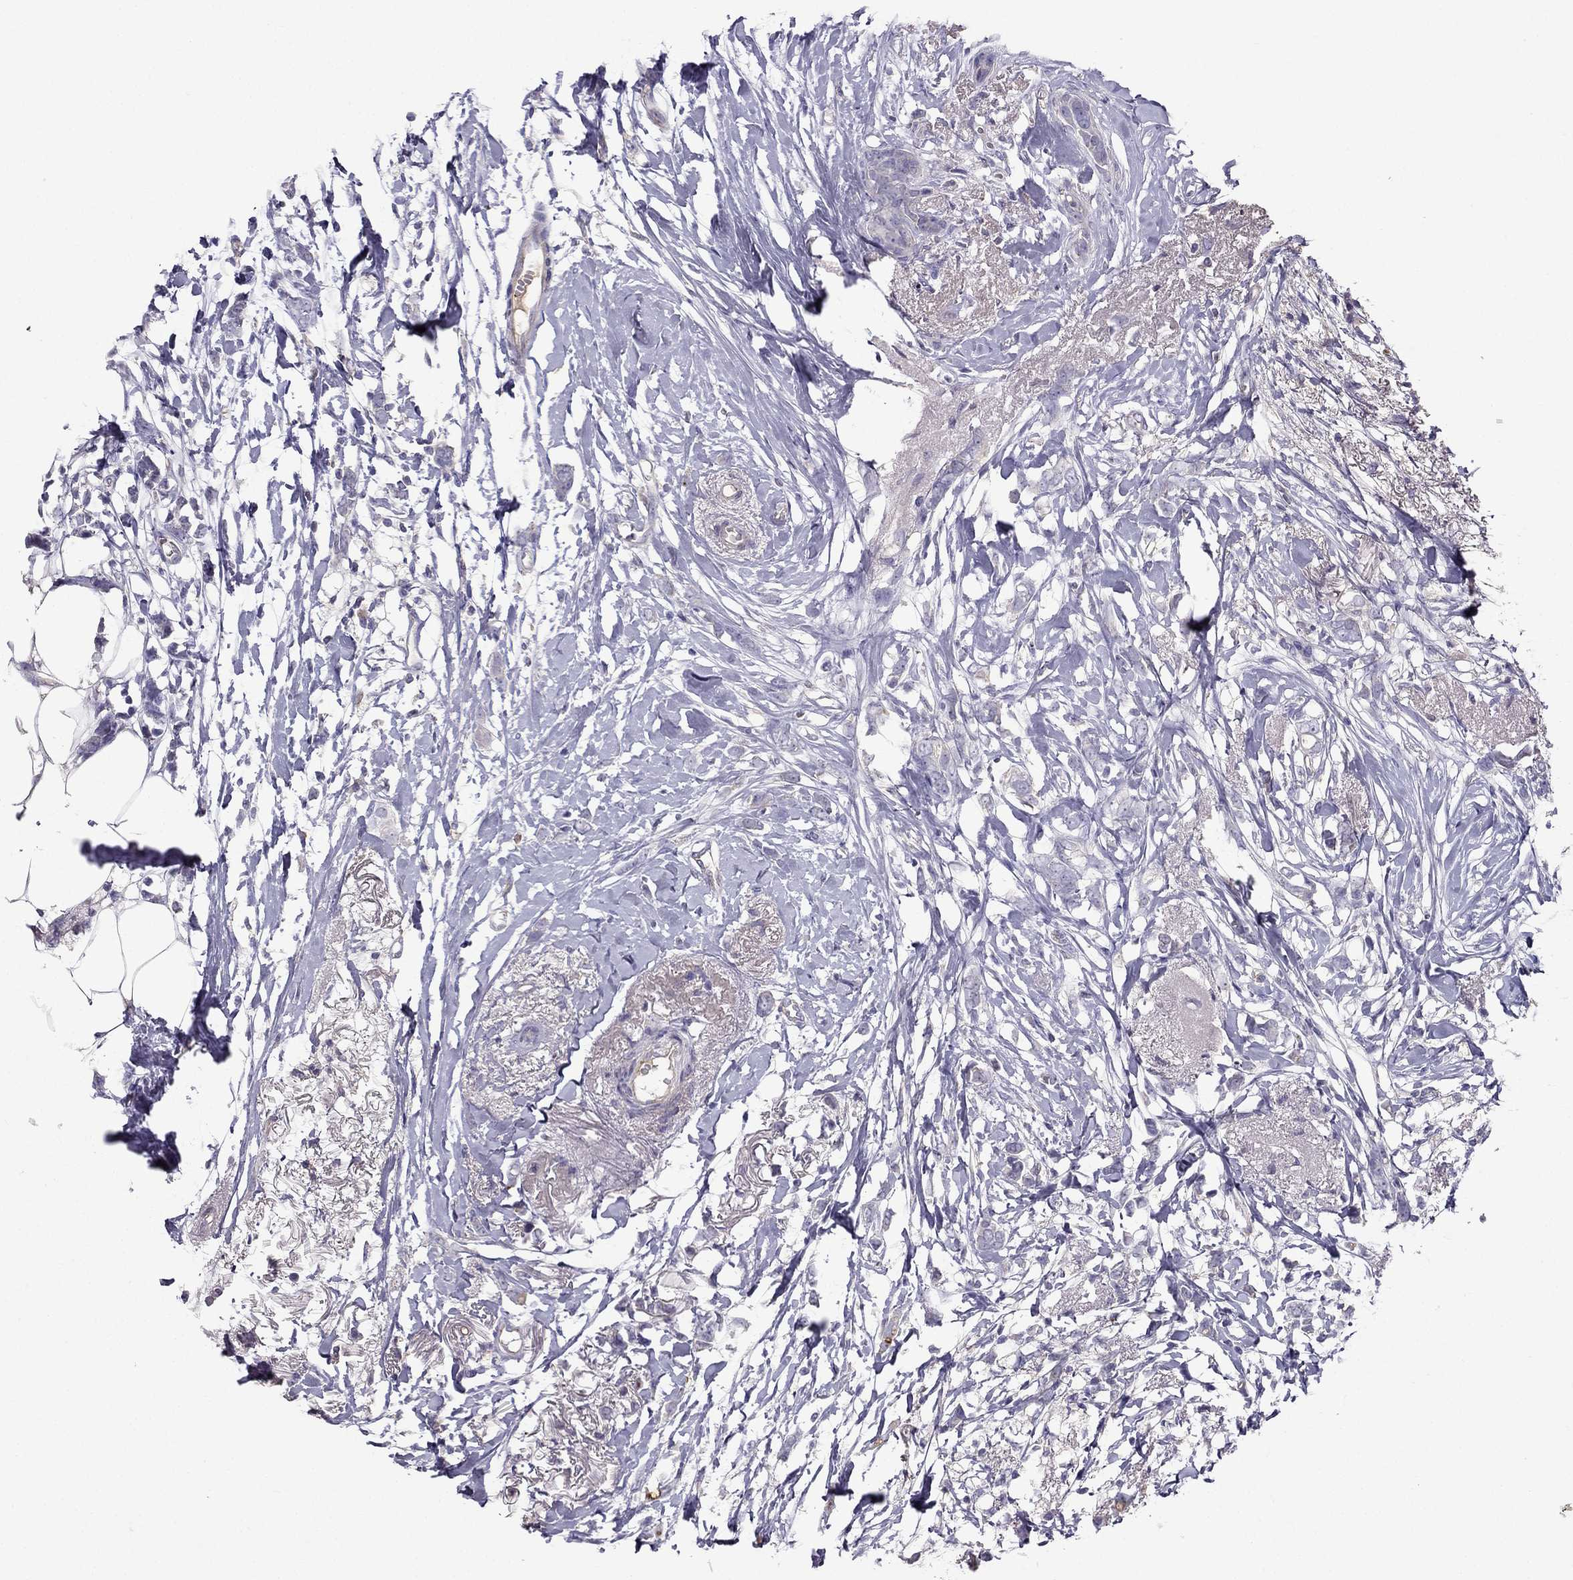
{"staining": {"intensity": "negative", "quantity": "none", "location": "none"}, "tissue": "breast cancer", "cell_type": "Tumor cells", "image_type": "cancer", "snomed": [{"axis": "morphology", "description": "Duct carcinoma"}, {"axis": "topography", "description": "Breast"}], "caption": "Tumor cells show no significant protein positivity in breast cancer. (DAB IHC visualized using brightfield microscopy, high magnification).", "gene": "STOML3", "patient": {"sex": "female", "age": 40}}